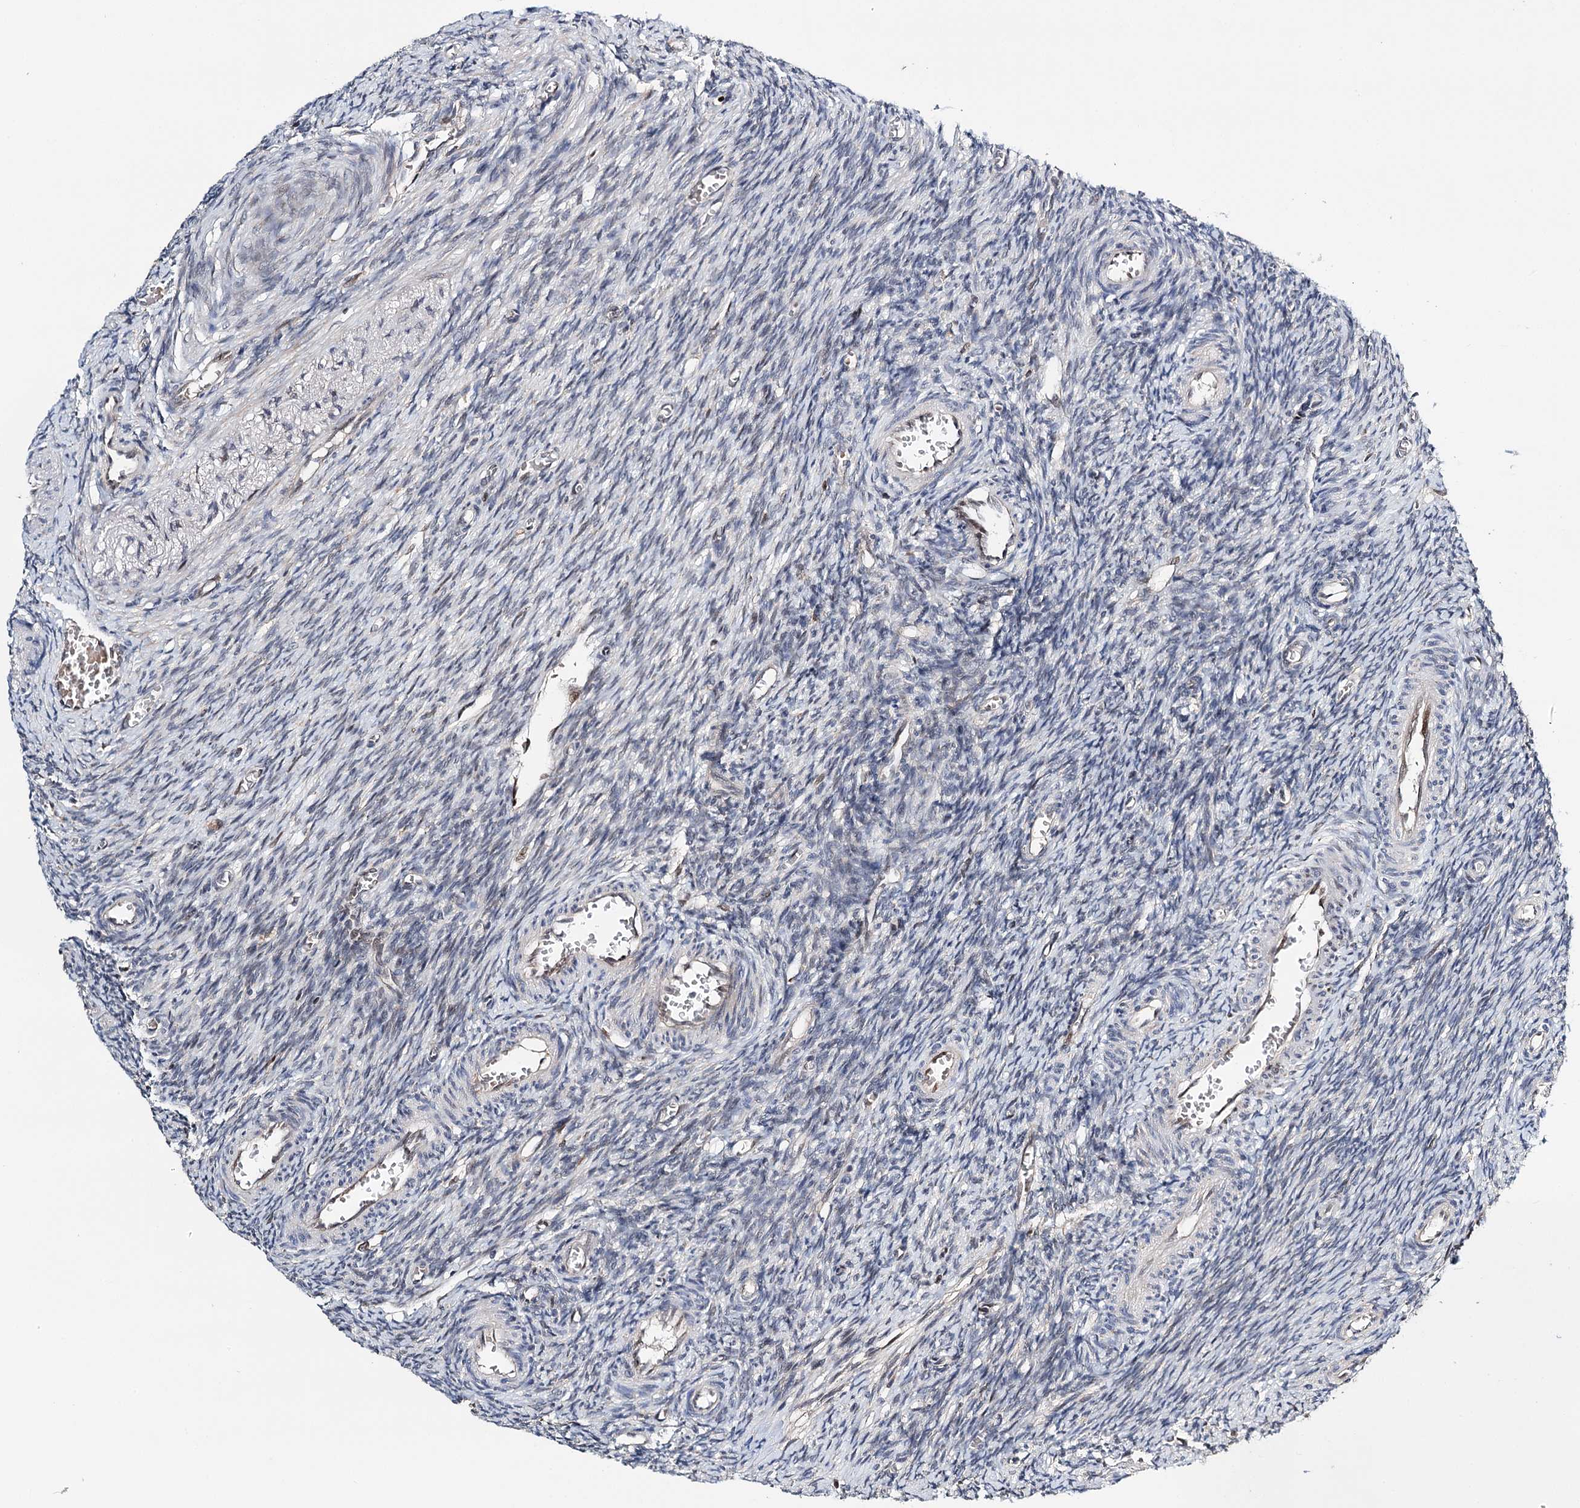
{"staining": {"intensity": "moderate", "quantity": "25%-75%", "location": "cytoplasmic/membranous,nuclear"}, "tissue": "ovary", "cell_type": "Follicle cells", "image_type": "normal", "snomed": [{"axis": "morphology", "description": "Normal tissue, NOS"}, {"axis": "topography", "description": "Ovary"}], "caption": "A high-resolution histopathology image shows immunohistochemistry (IHC) staining of benign ovary, which exhibits moderate cytoplasmic/membranous,nuclear expression in about 25%-75% of follicle cells. (DAB (3,3'-diaminobenzidine) IHC with brightfield microscopy, high magnification).", "gene": "CFAP46", "patient": {"sex": "female", "age": 27}}